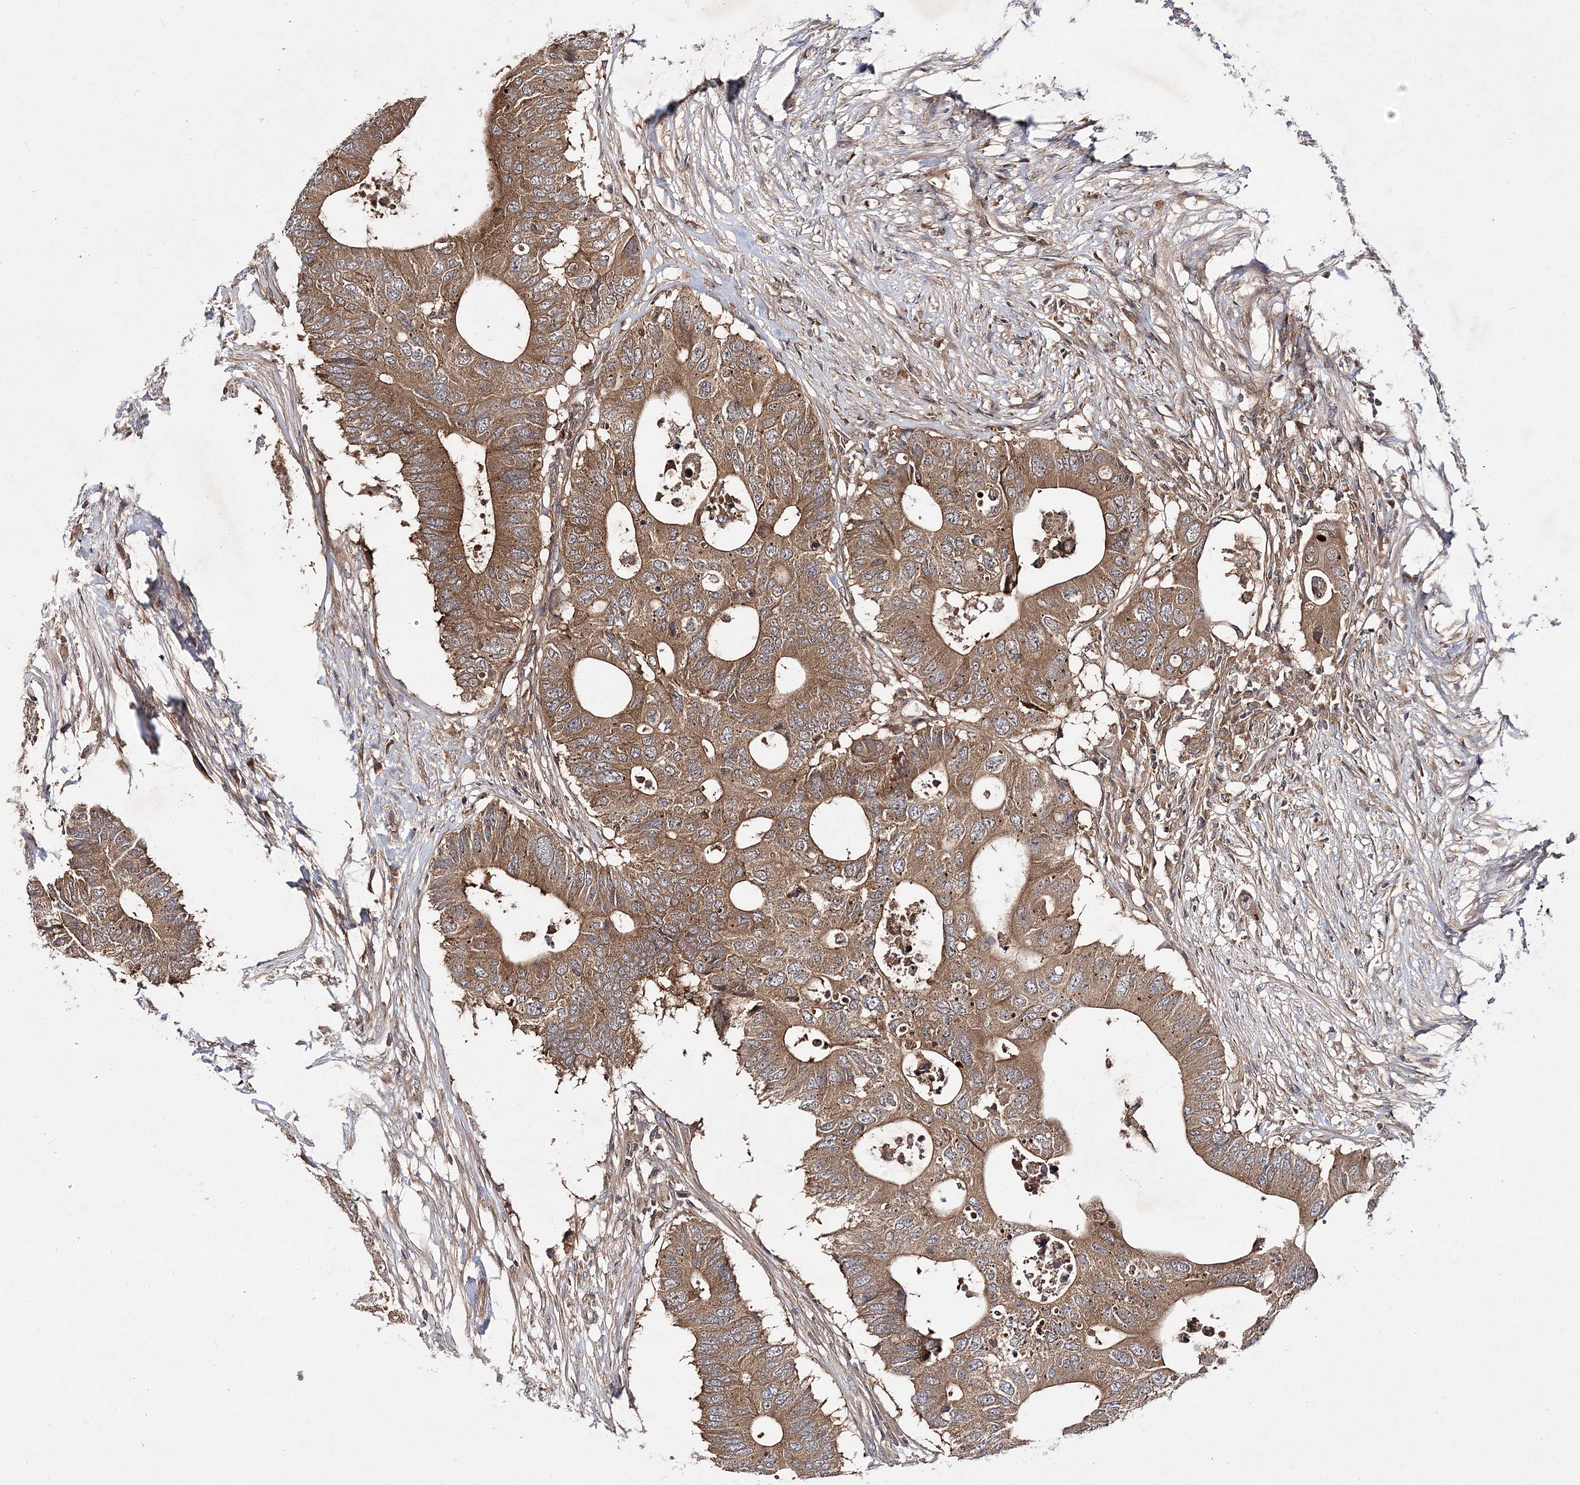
{"staining": {"intensity": "moderate", "quantity": ">75%", "location": "cytoplasmic/membranous"}, "tissue": "colorectal cancer", "cell_type": "Tumor cells", "image_type": "cancer", "snomed": [{"axis": "morphology", "description": "Adenocarcinoma, NOS"}, {"axis": "topography", "description": "Colon"}], "caption": "Human colorectal cancer stained for a protein (brown) demonstrates moderate cytoplasmic/membranous positive expression in about >75% of tumor cells.", "gene": "TMEM9B", "patient": {"sex": "male", "age": 71}}